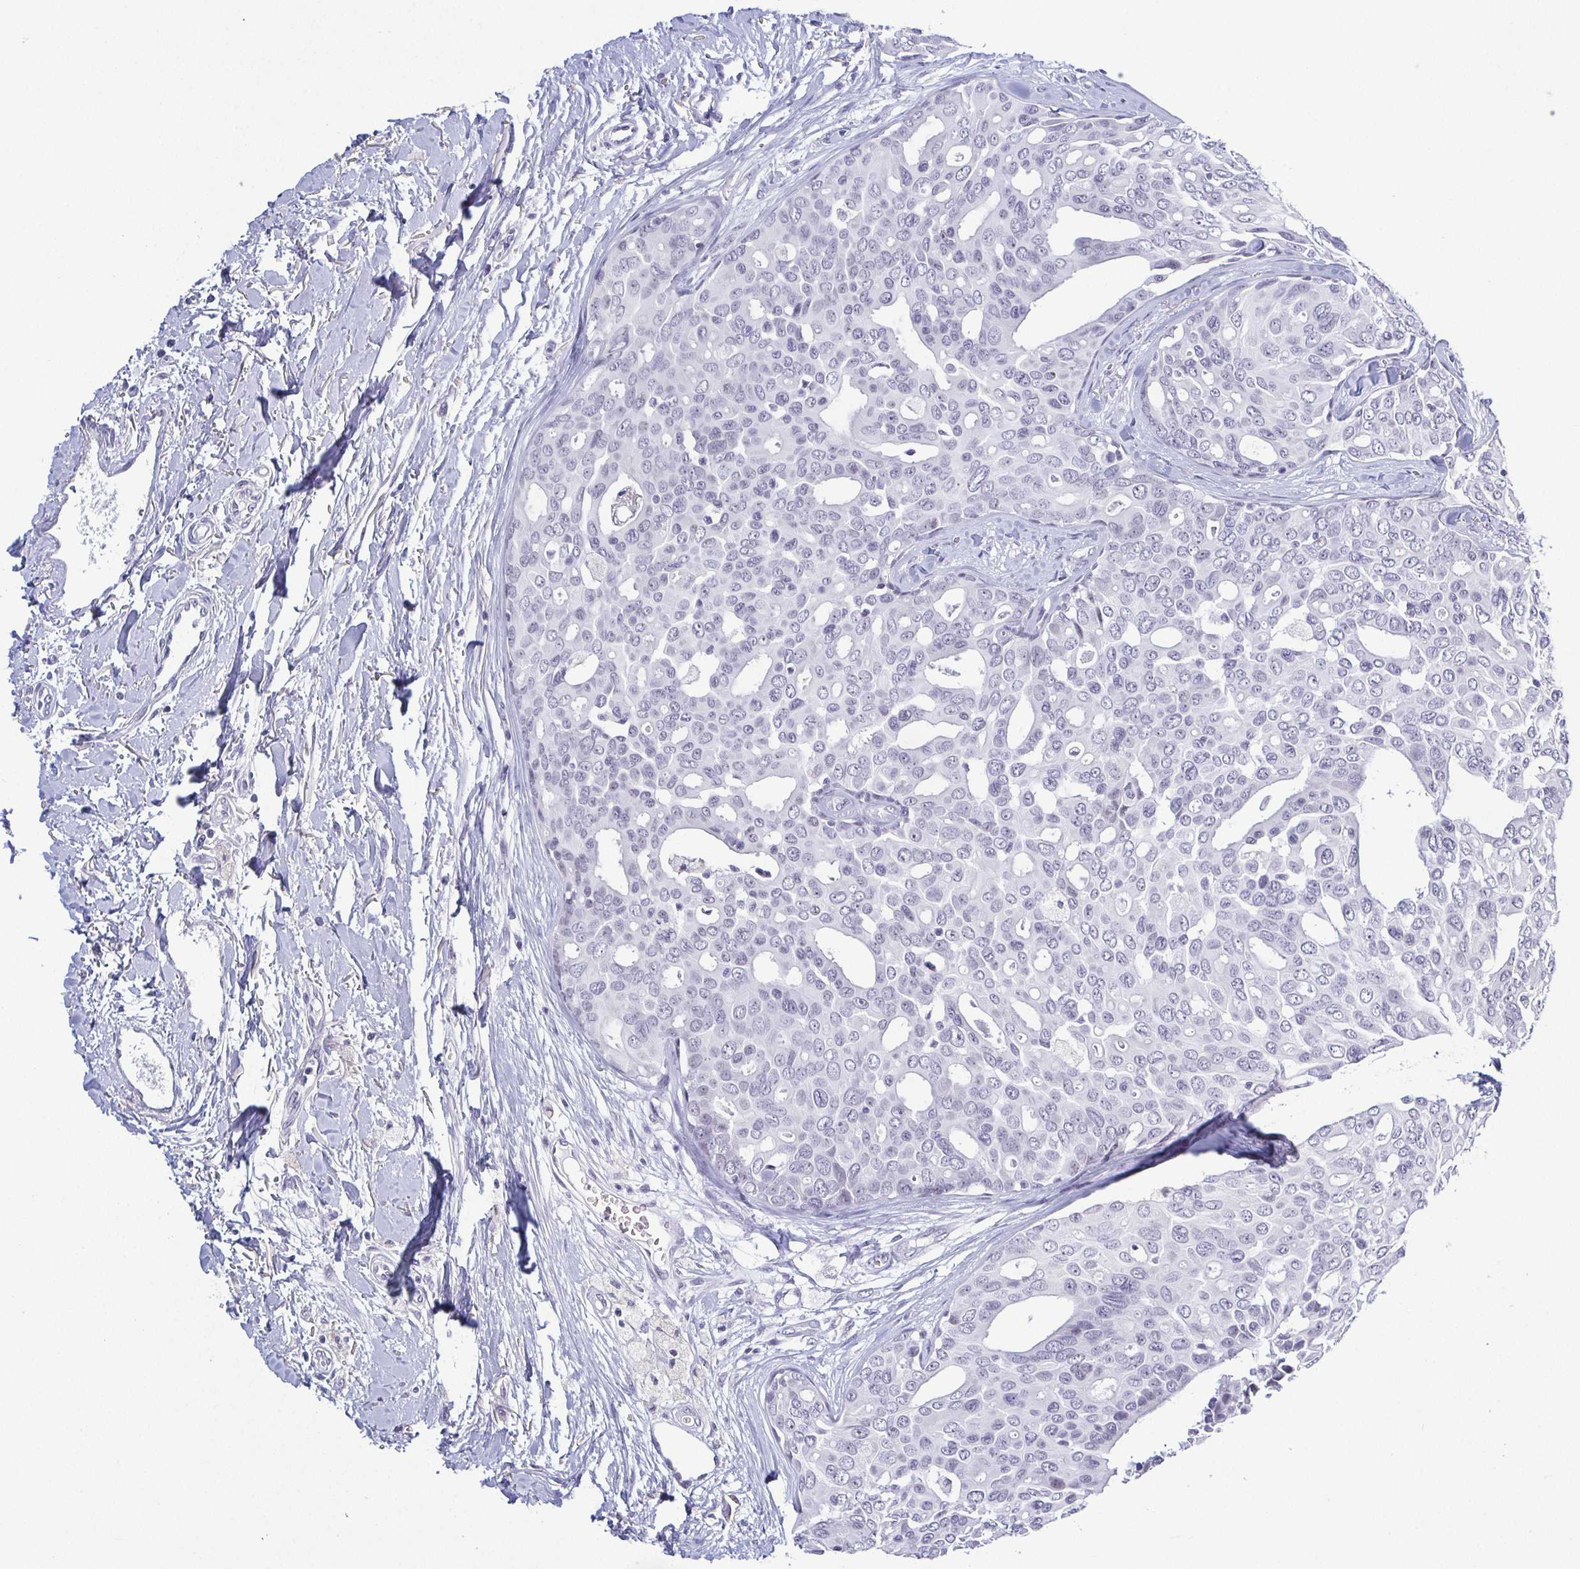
{"staining": {"intensity": "negative", "quantity": "none", "location": "none"}, "tissue": "breast cancer", "cell_type": "Tumor cells", "image_type": "cancer", "snomed": [{"axis": "morphology", "description": "Duct carcinoma"}, {"axis": "topography", "description": "Breast"}], "caption": "This is an IHC histopathology image of infiltrating ductal carcinoma (breast). There is no staining in tumor cells.", "gene": "BZW1", "patient": {"sex": "female", "age": 54}}